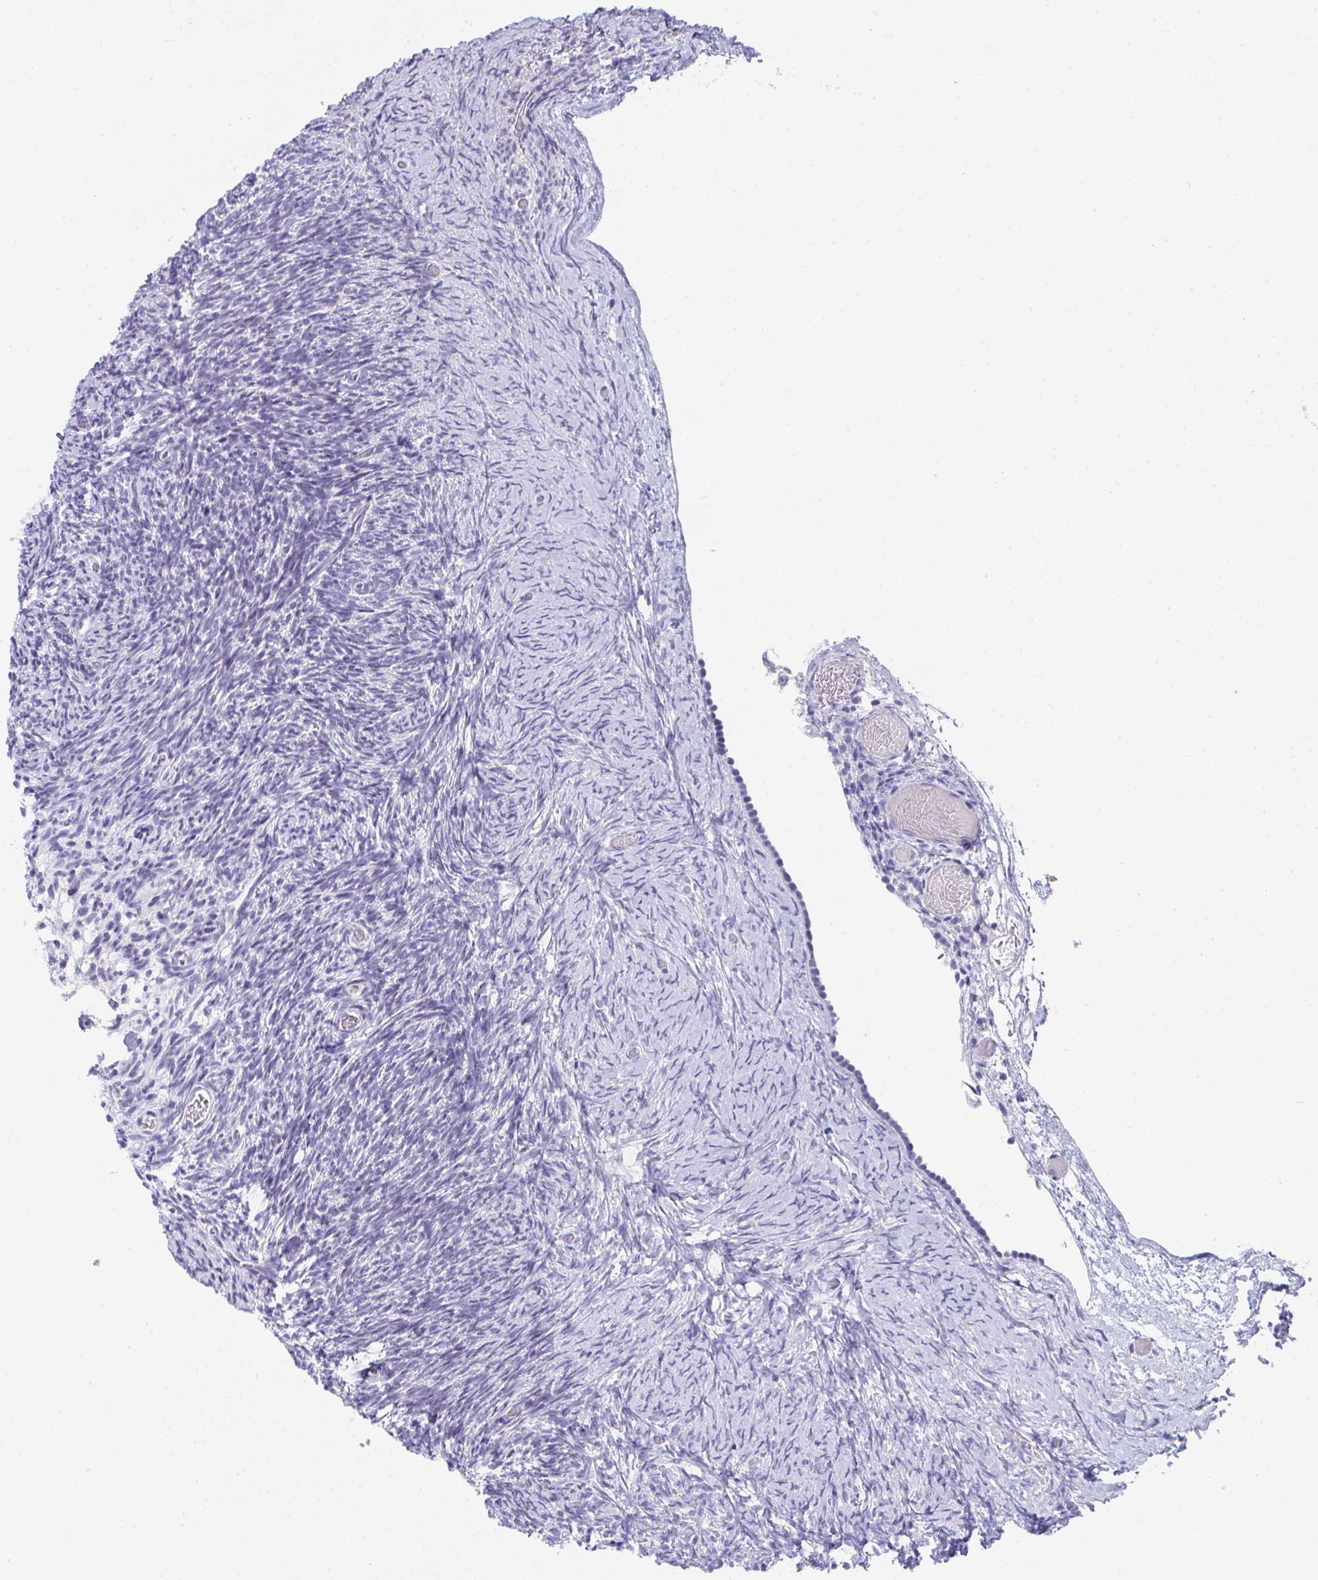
{"staining": {"intensity": "negative", "quantity": "none", "location": "none"}, "tissue": "ovary", "cell_type": "Follicle cells", "image_type": "normal", "snomed": [{"axis": "morphology", "description": "Normal tissue, NOS"}, {"axis": "topography", "description": "Ovary"}], "caption": "Immunohistochemical staining of unremarkable ovary exhibits no significant positivity in follicle cells.", "gene": "TTC30A", "patient": {"sex": "female", "age": 39}}